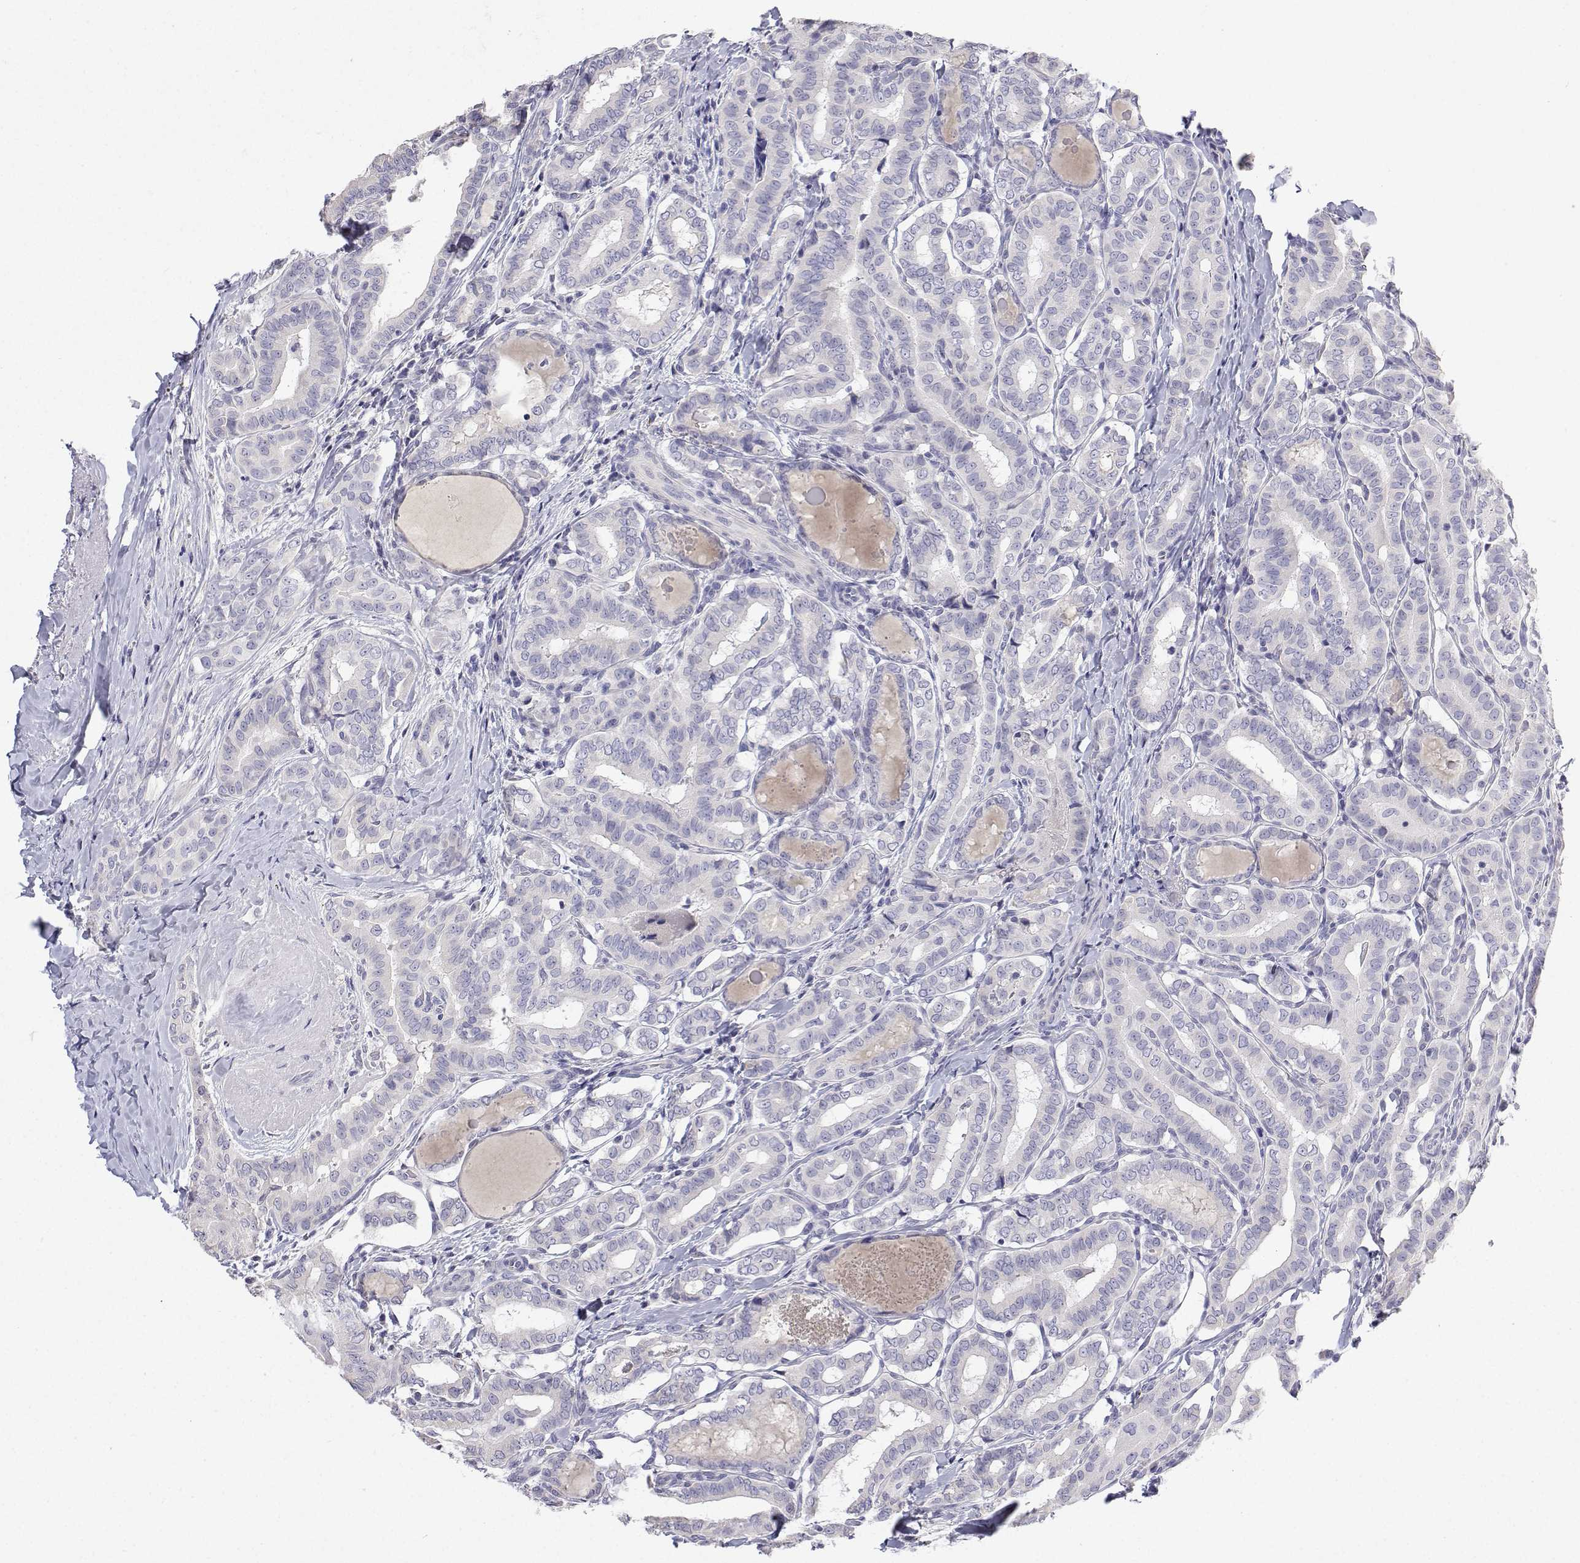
{"staining": {"intensity": "negative", "quantity": "none", "location": "none"}, "tissue": "thyroid cancer", "cell_type": "Tumor cells", "image_type": "cancer", "snomed": [{"axis": "morphology", "description": "Papillary adenocarcinoma, NOS"}, {"axis": "morphology", "description": "Papillary adenoma metastatic"}, {"axis": "topography", "description": "Thyroid gland"}], "caption": "Image shows no significant protein expression in tumor cells of papillary adenoma metastatic (thyroid).", "gene": "ANKRD65", "patient": {"sex": "female", "age": 50}}